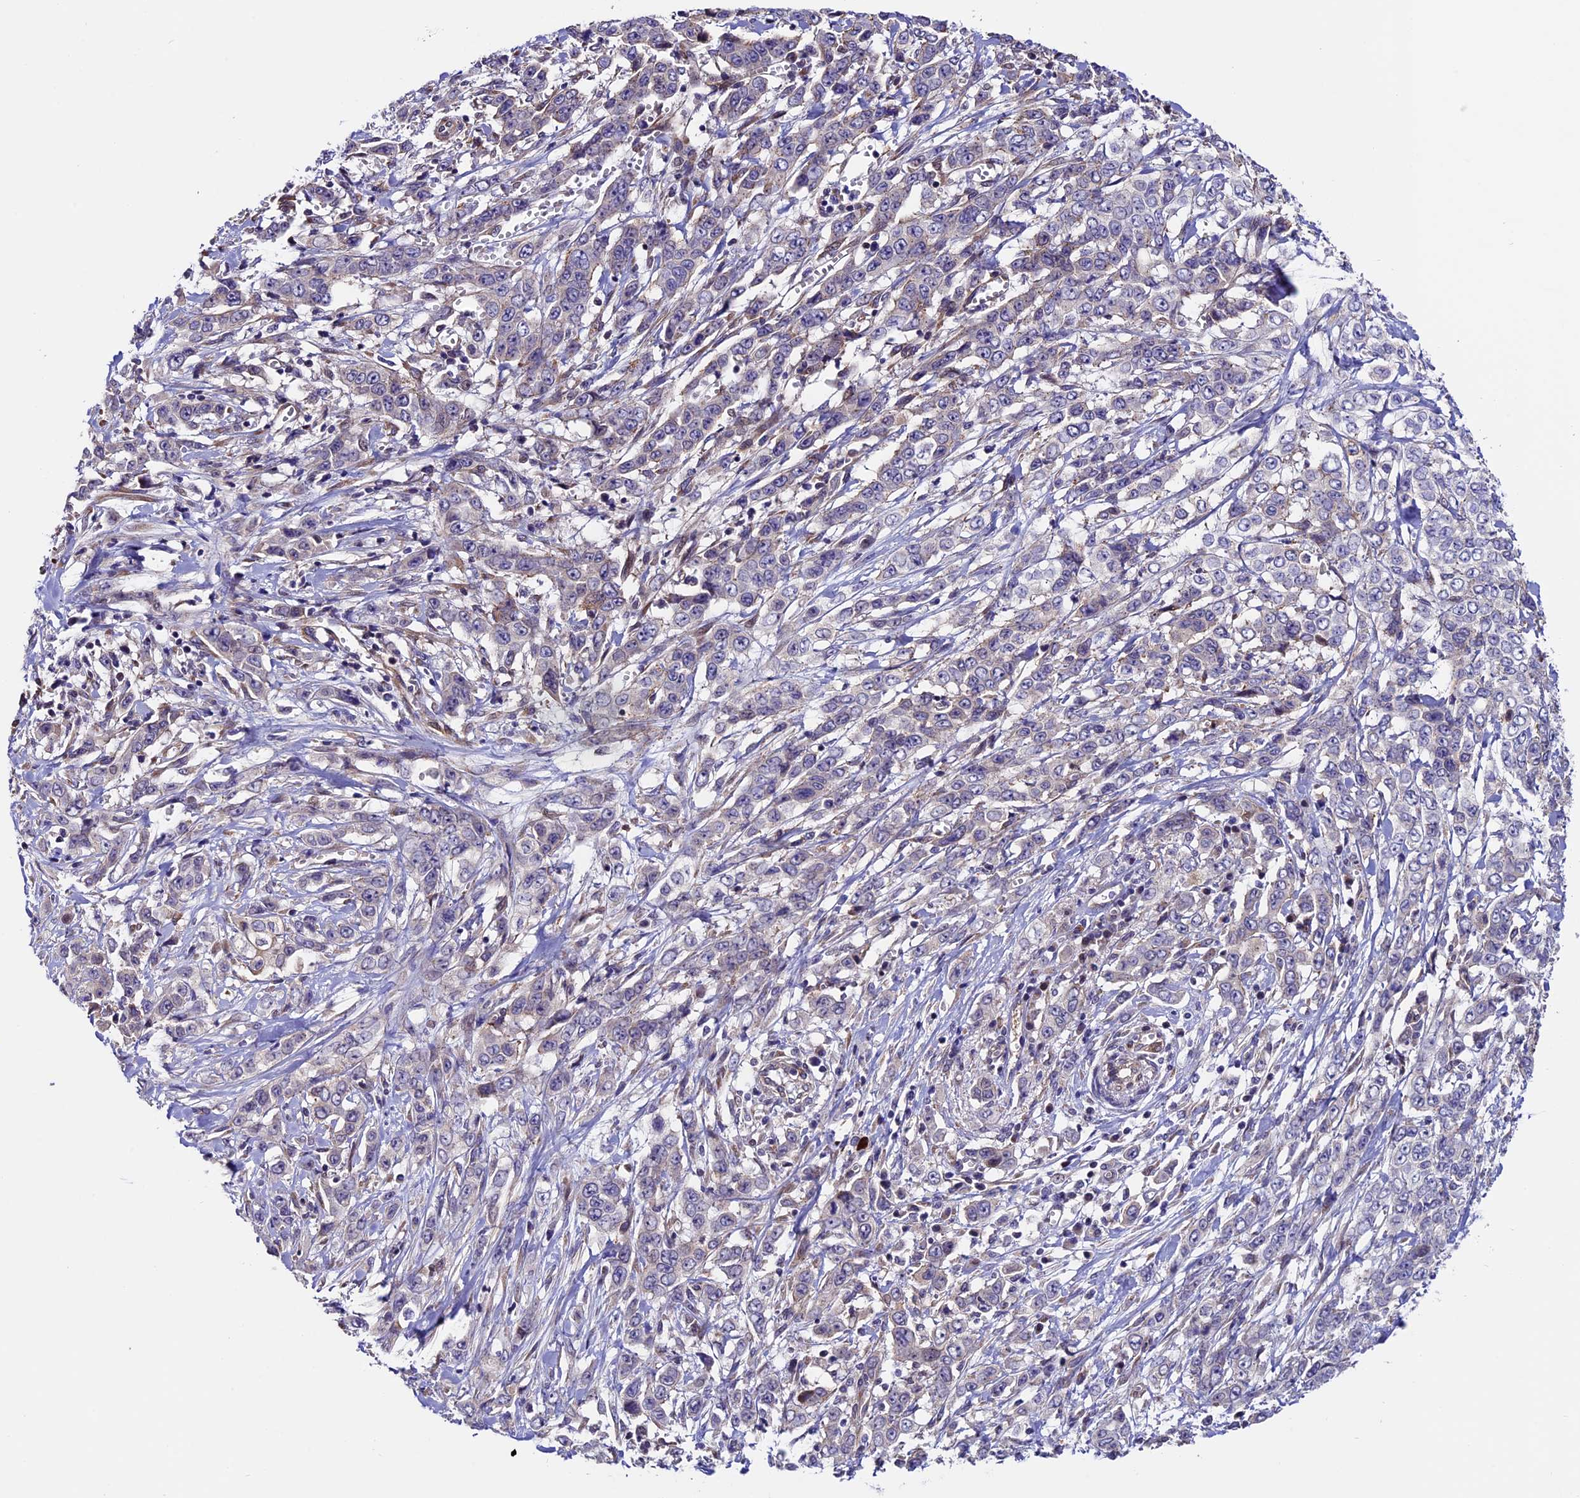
{"staining": {"intensity": "weak", "quantity": "<25%", "location": "cytoplasmic/membranous"}, "tissue": "stomach cancer", "cell_type": "Tumor cells", "image_type": "cancer", "snomed": [{"axis": "morphology", "description": "Adenocarcinoma, NOS"}, {"axis": "topography", "description": "Stomach, upper"}], "caption": "This is an immunohistochemistry (IHC) image of human stomach cancer. There is no positivity in tumor cells.", "gene": "TMEM171", "patient": {"sex": "male", "age": 62}}